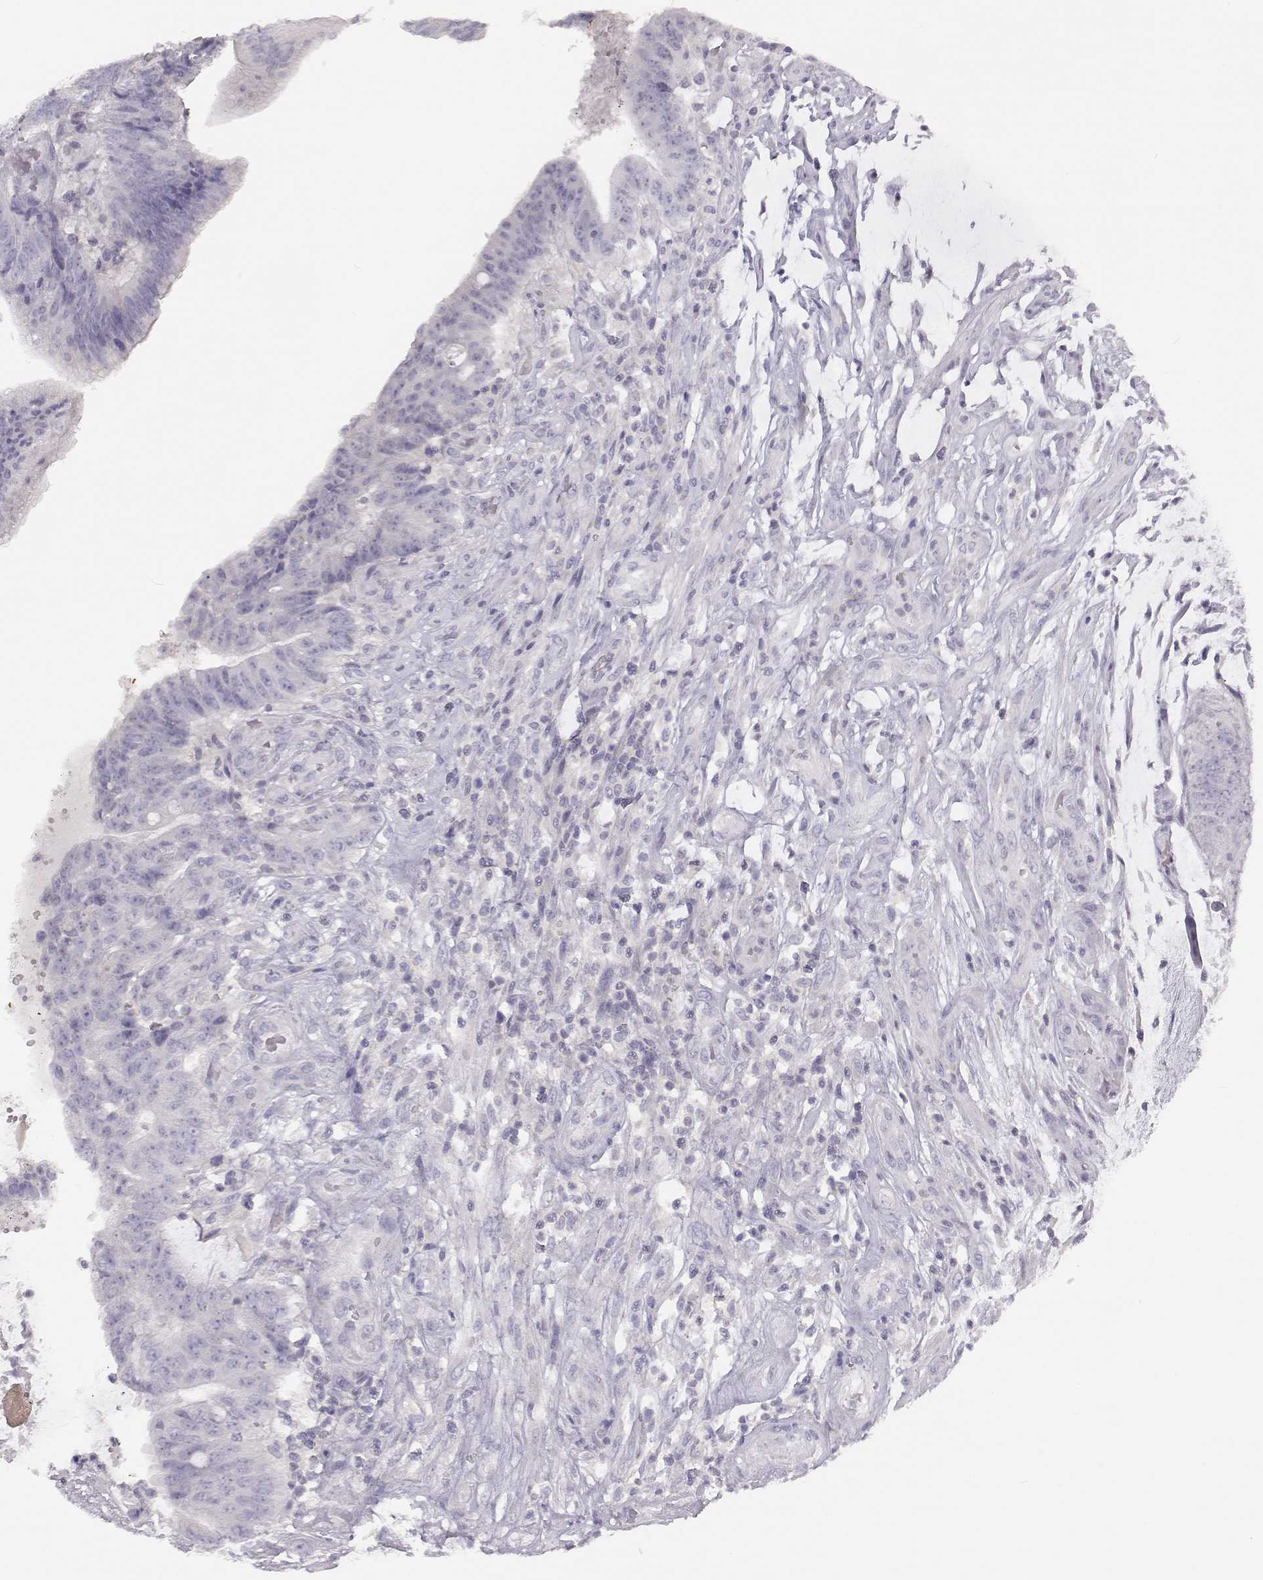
{"staining": {"intensity": "negative", "quantity": "none", "location": "none"}, "tissue": "colorectal cancer", "cell_type": "Tumor cells", "image_type": "cancer", "snomed": [{"axis": "morphology", "description": "Adenocarcinoma, NOS"}, {"axis": "topography", "description": "Colon"}], "caption": "IHC of adenocarcinoma (colorectal) reveals no staining in tumor cells.", "gene": "LEPR", "patient": {"sex": "female", "age": 43}}